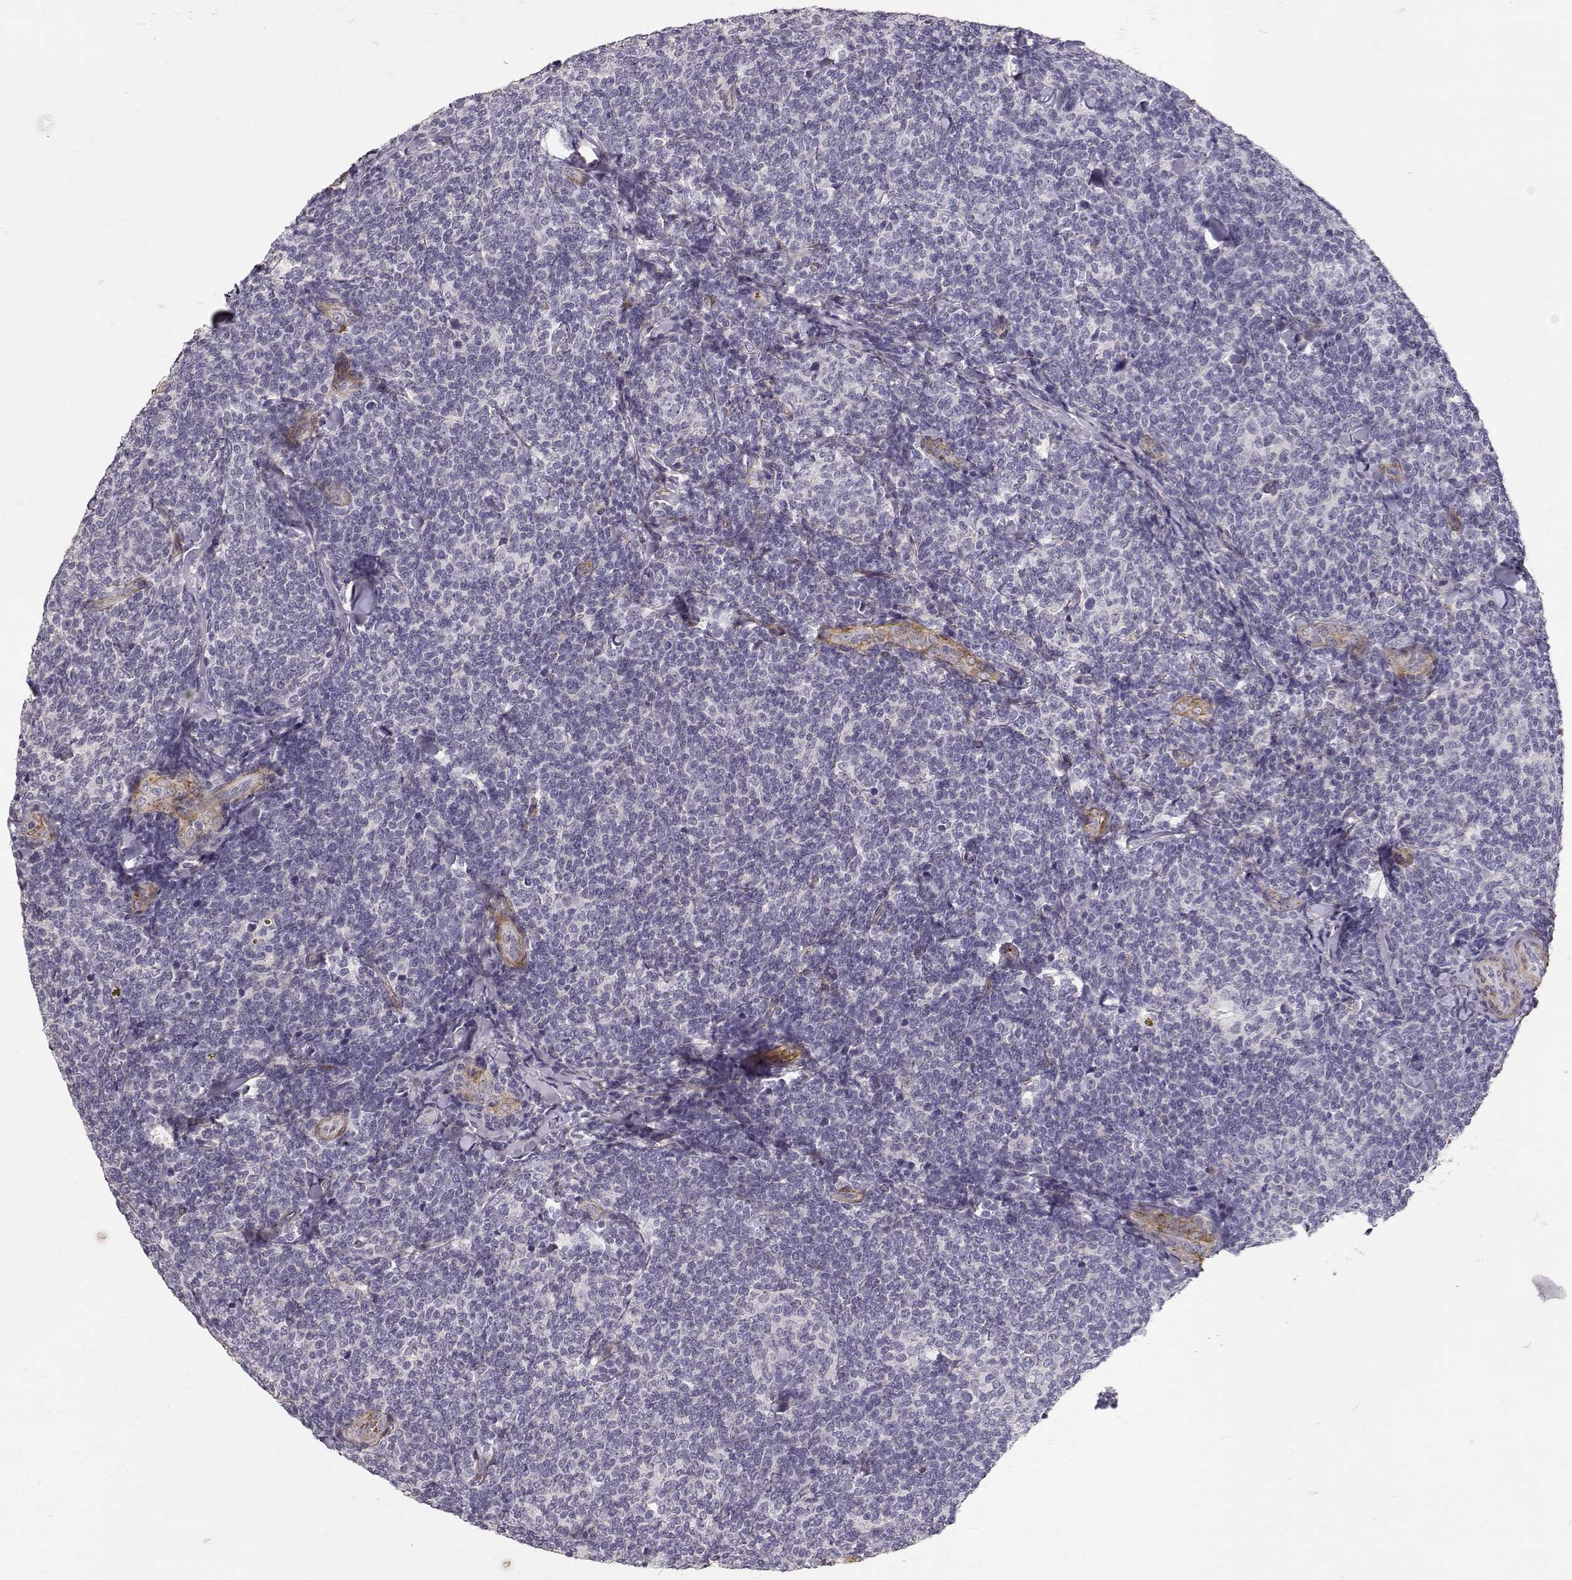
{"staining": {"intensity": "negative", "quantity": "none", "location": "none"}, "tissue": "lymphoma", "cell_type": "Tumor cells", "image_type": "cancer", "snomed": [{"axis": "morphology", "description": "Malignant lymphoma, non-Hodgkin's type, Low grade"}, {"axis": "topography", "description": "Lymph node"}], "caption": "Tumor cells show no significant protein positivity in malignant lymphoma, non-Hodgkin's type (low-grade).", "gene": "LAMC1", "patient": {"sex": "female", "age": 56}}